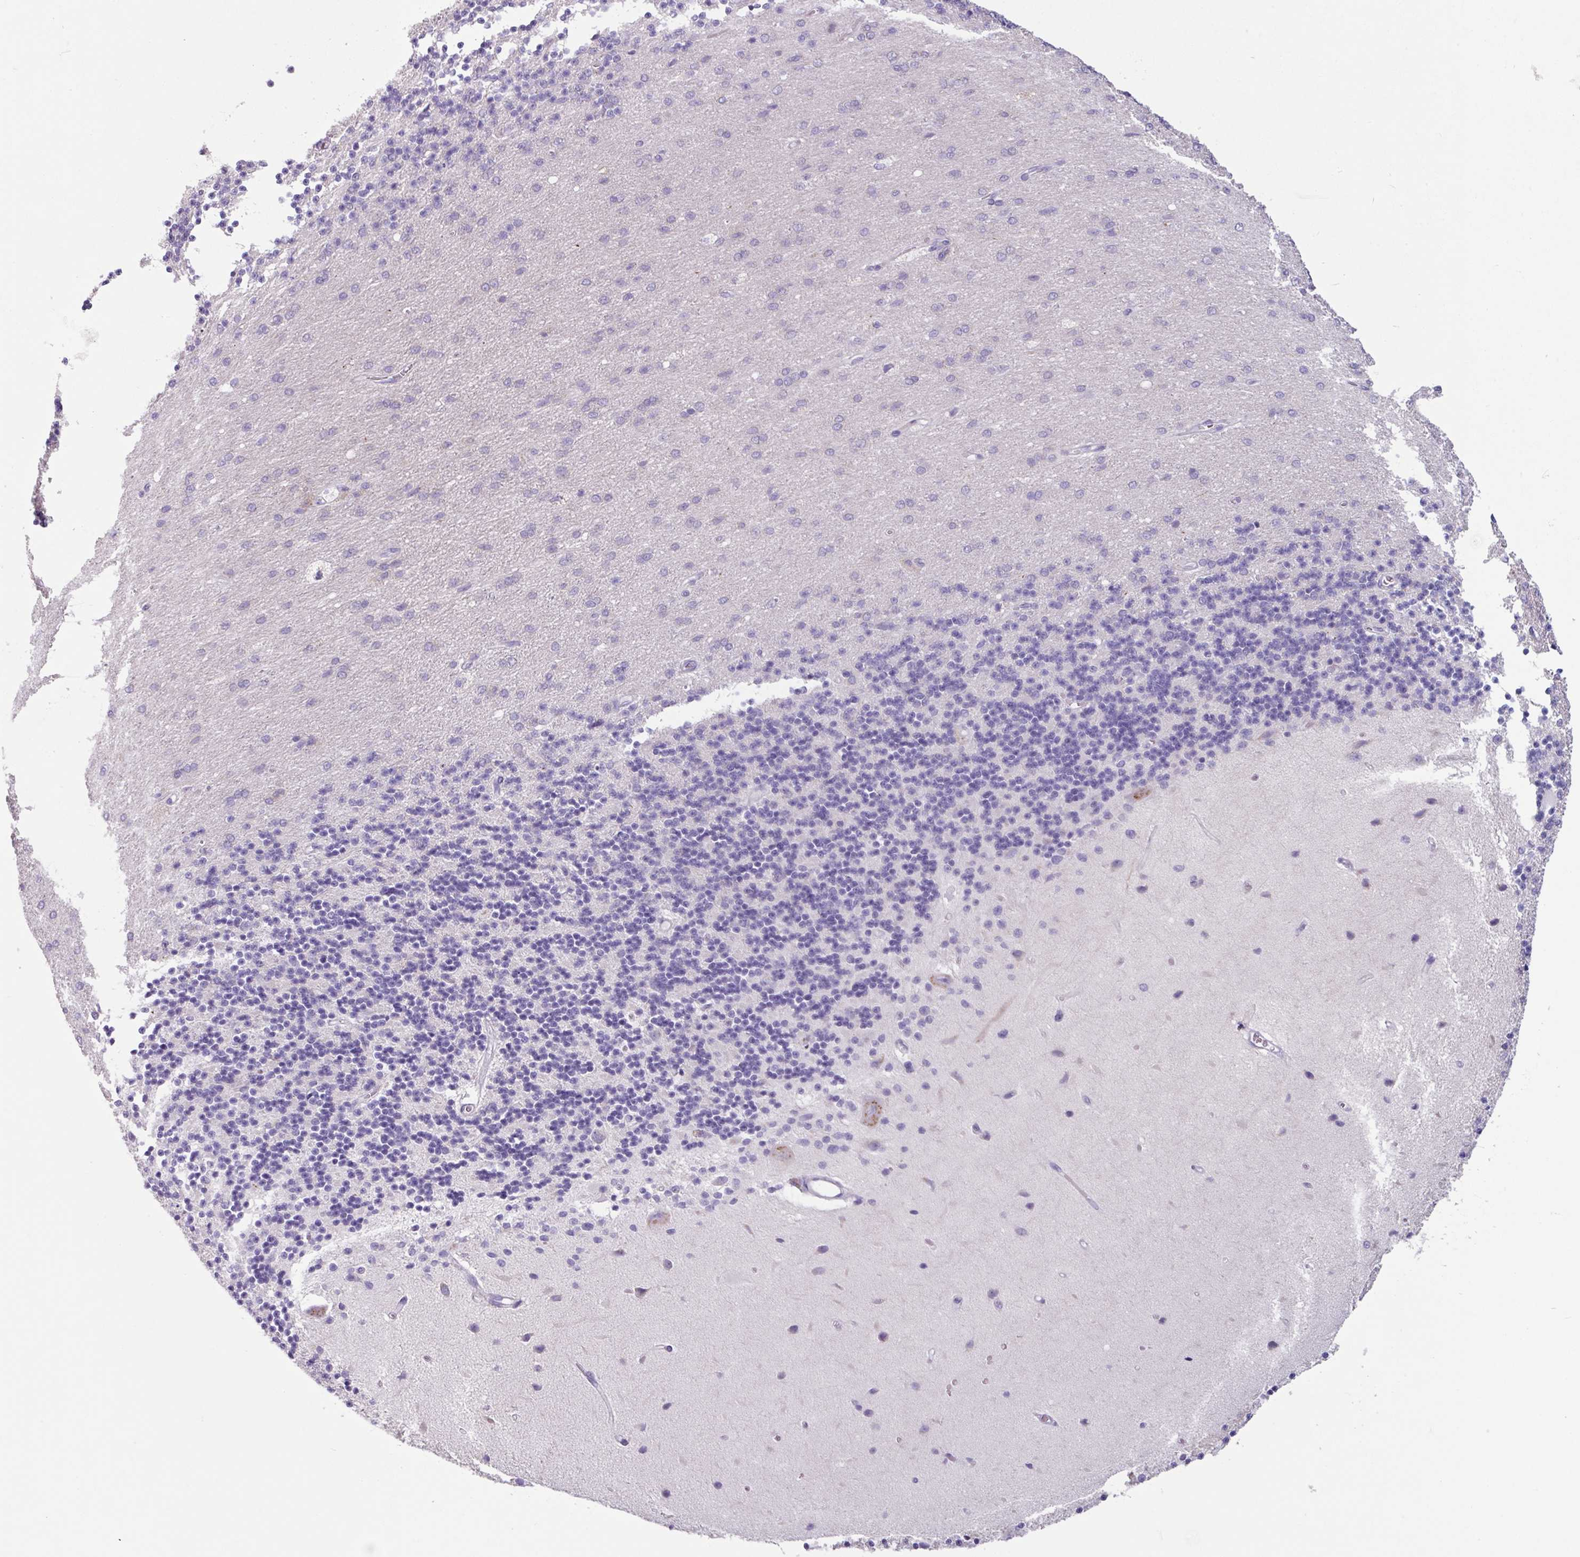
{"staining": {"intensity": "negative", "quantity": "none", "location": "none"}, "tissue": "cerebellum", "cell_type": "Cells in granular layer", "image_type": "normal", "snomed": [{"axis": "morphology", "description": "Normal tissue, NOS"}, {"axis": "topography", "description": "Cerebellum"}], "caption": "The micrograph demonstrates no significant staining in cells in granular layer of cerebellum. The staining is performed using DAB (3,3'-diaminobenzidine) brown chromogen with nuclei counter-stained in using hematoxylin.", "gene": "ADGRE1", "patient": {"sex": "female", "age": 29}}